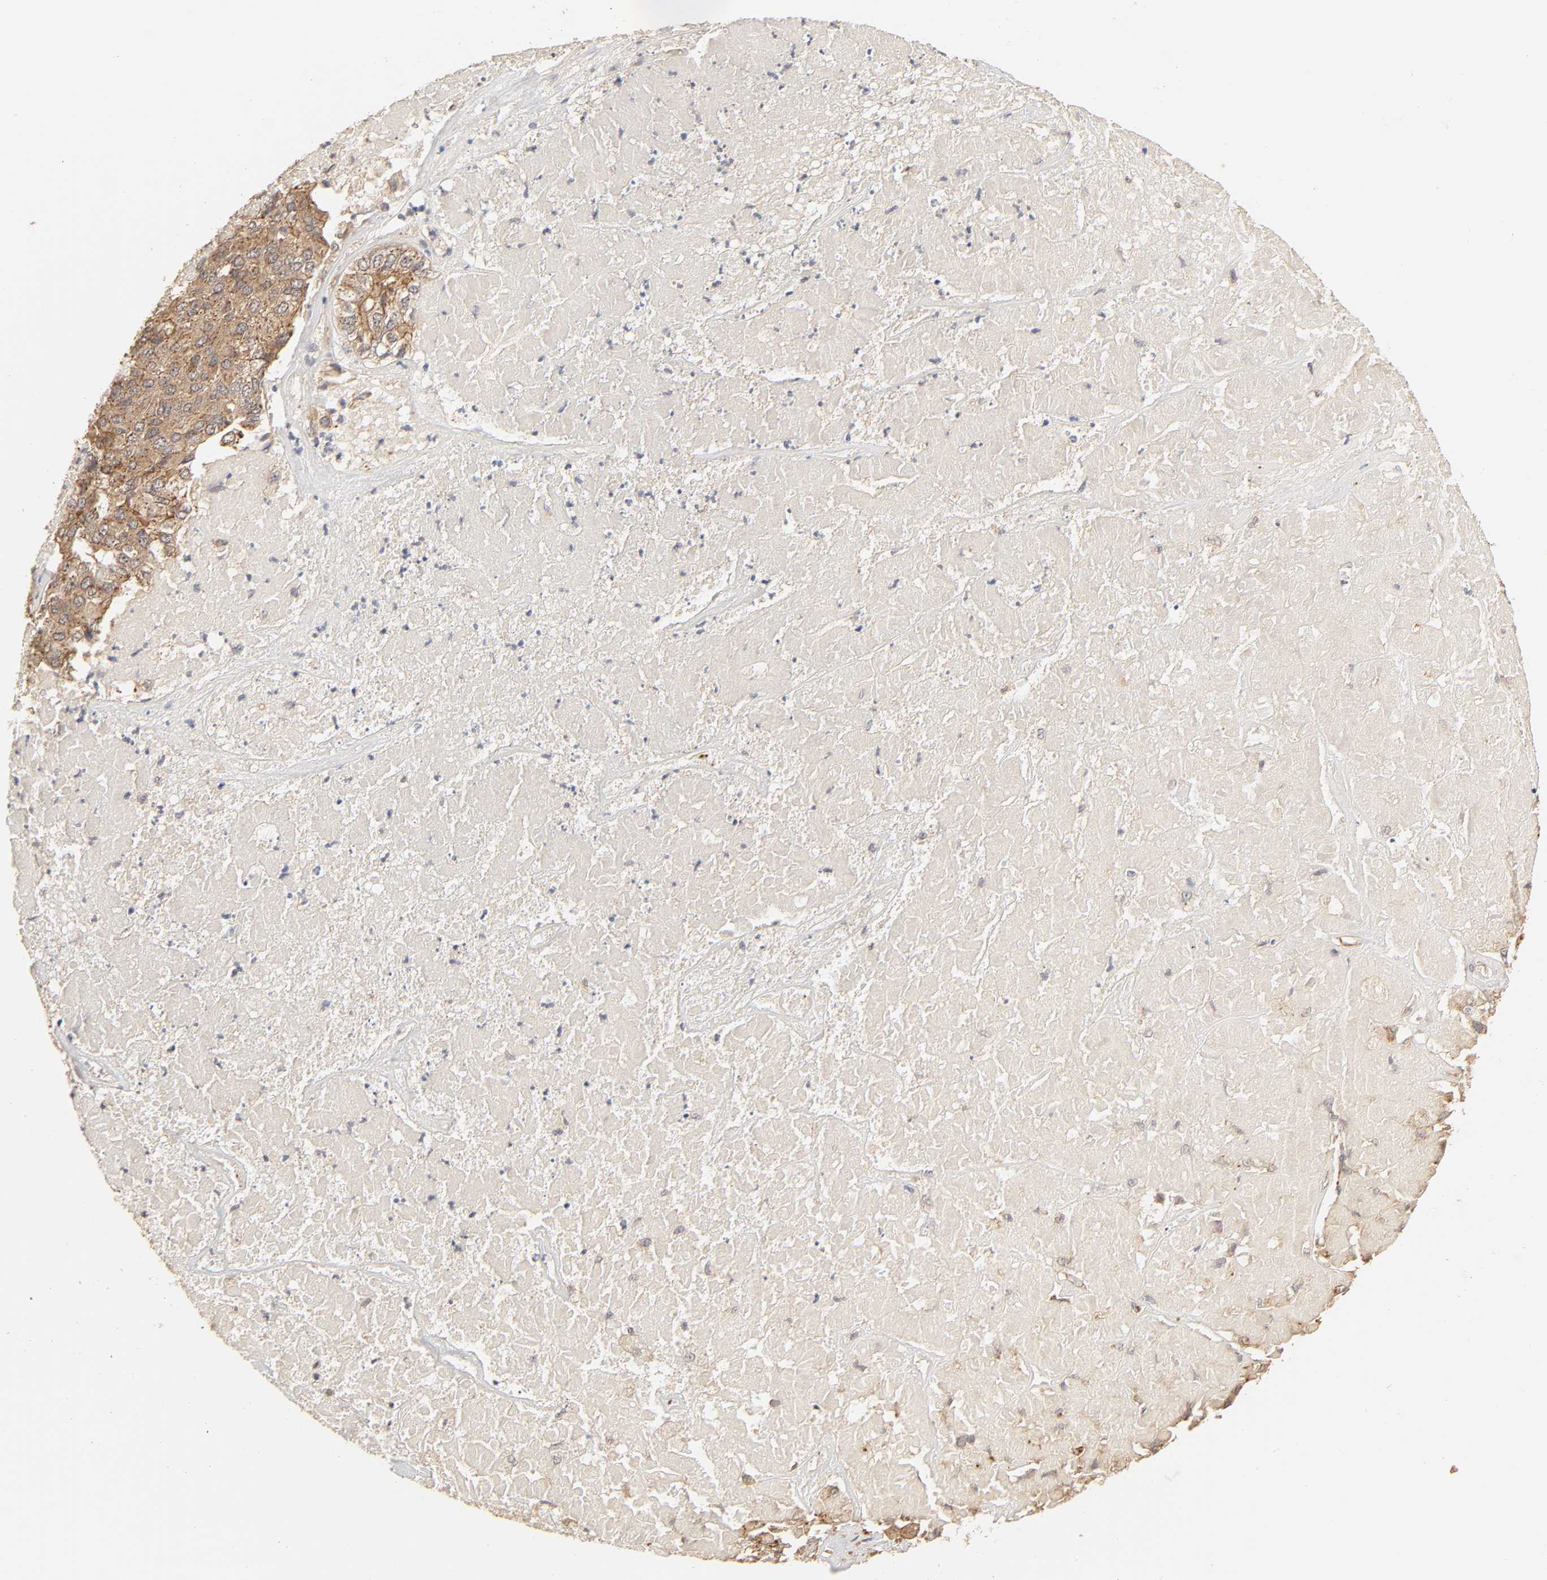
{"staining": {"intensity": "strong", "quantity": ">75%", "location": "cytoplasmic/membranous"}, "tissue": "pancreatic cancer", "cell_type": "Tumor cells", "image_type": "cancer", "snomed": [{"axis": "morphology", "description": "Adenocarcinoma, NOS"}, {"axis": "topography", "description": "Pancreas"}], "caption": "A histopathology image showing strong cytoplasmic/membranous positivity in about >75% of tumor cells in adenocarcinoma (pancreatic), as visualized by brown immunohistochemical staining.", "gene": "EPS8", "patient": {"sex": "male", "age": 50}}